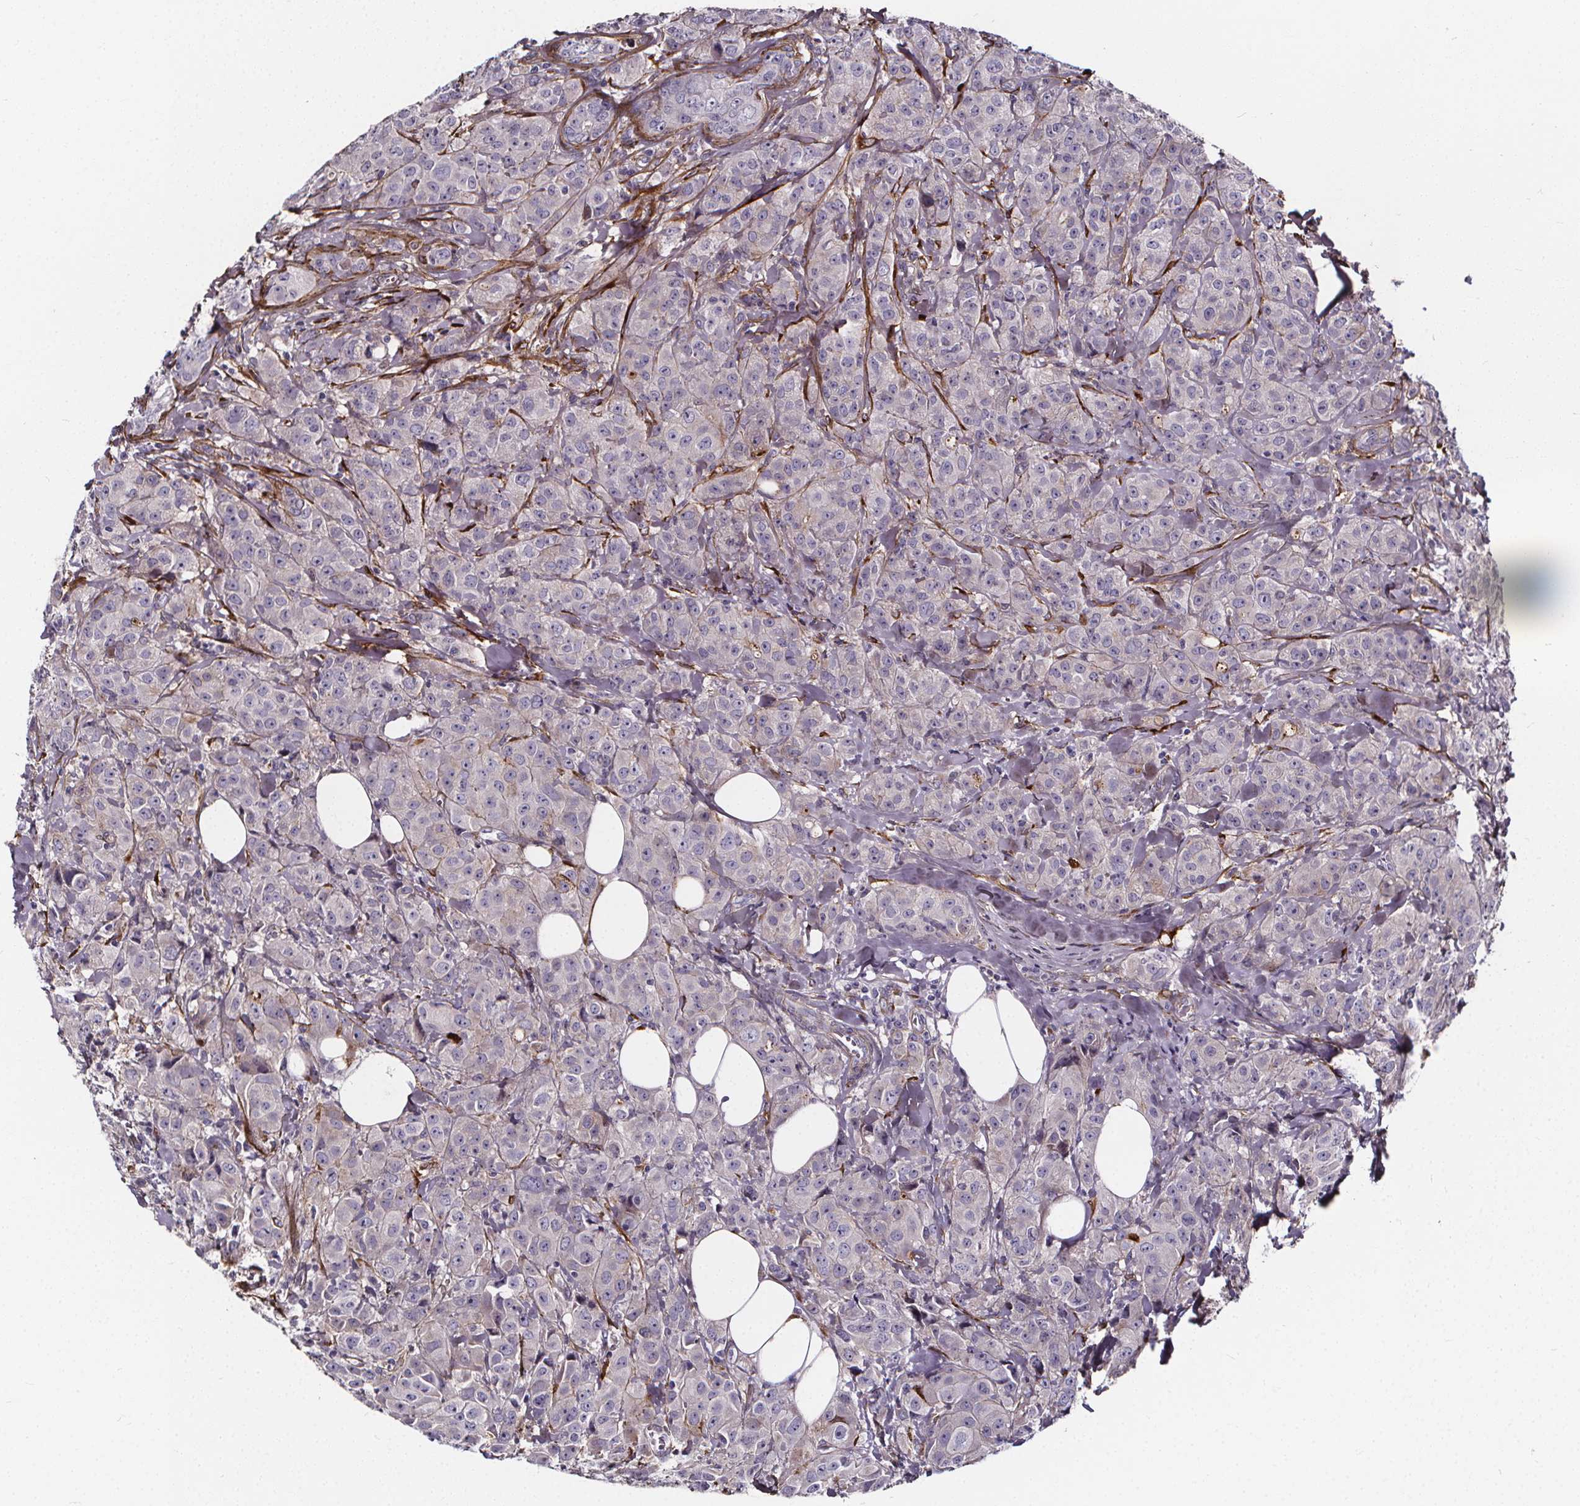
{"staining": {"intensity": "negative", "quantity": "none", "location": "none"}, "tissue": "breast cancer", "cell_type": "Tumor cells", "image_type": "cancer", "snomed": [{"axis": "morphology", "description": "Duct carcinoma"}, {"axis": "topography", "description": "Breast"}], "caption": "Immunohistochemistry of breast cancer (intraductal carcinoma) reveals no staining in tumor cells.", "gene": "AEBP1", "patient": {"sex": "female", "age": 43}}